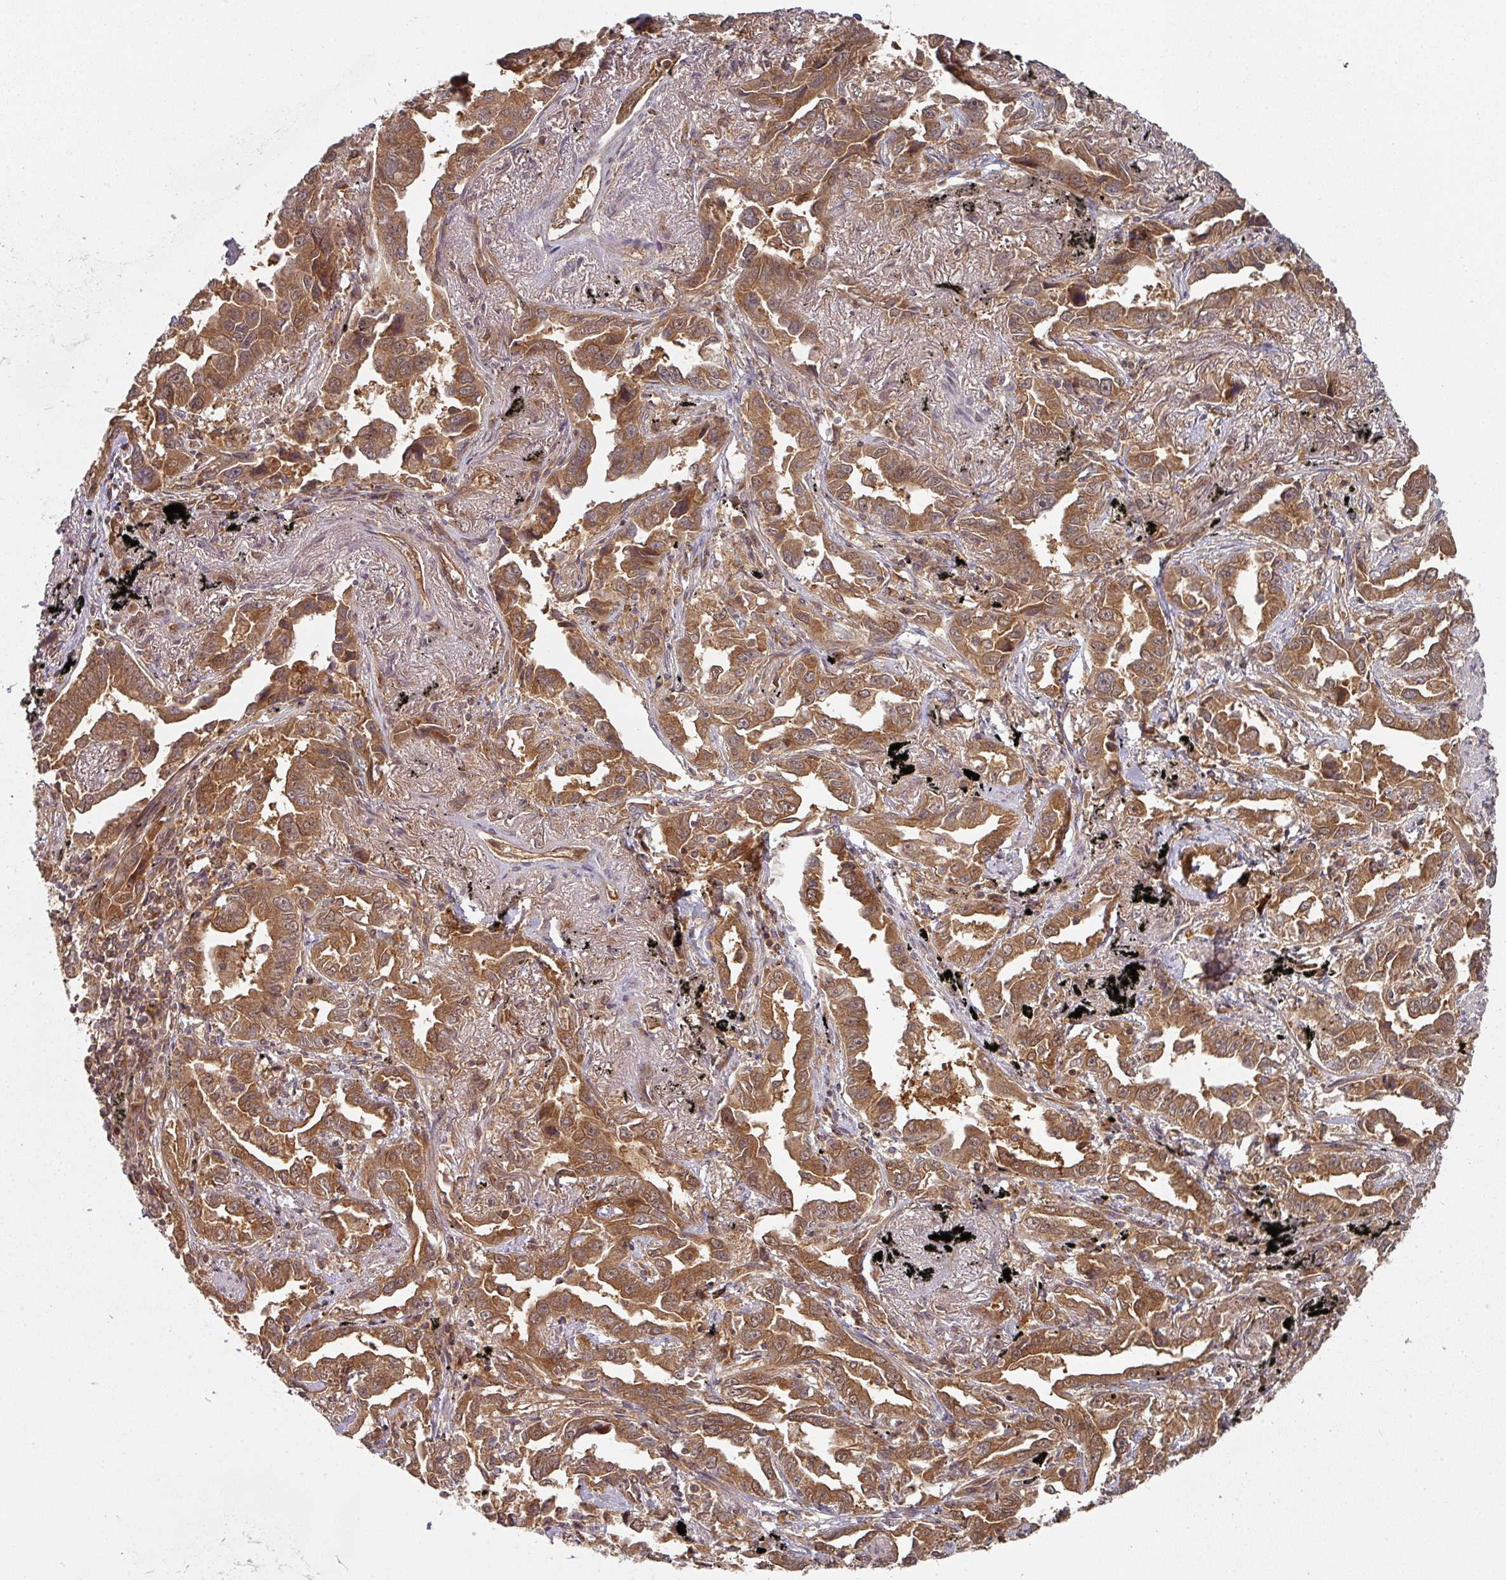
{"staining": {"intensity": "moderate", "quantity": ">75%", "location": "cytoplasmic/membranous"}, "tissue": "lung cancer", "cell_type": "Tumor cells", "image_type": "cancer", "snomed": [{"axis": "morphology", "description": "Adenocarcinoma, NOS"}, {"axis": "topography", "description": "Lung"}], "caption": "High-power microscopy captured an immunohistochemistry photomicrograph of lung cancer (adenocarcinoma), revealing moderate cytoplasmic/membranous staining in approximately >75% of tumor cells.", "gene": "EIF4EBP2", "patient": {"sex": "male", "age": 67}}